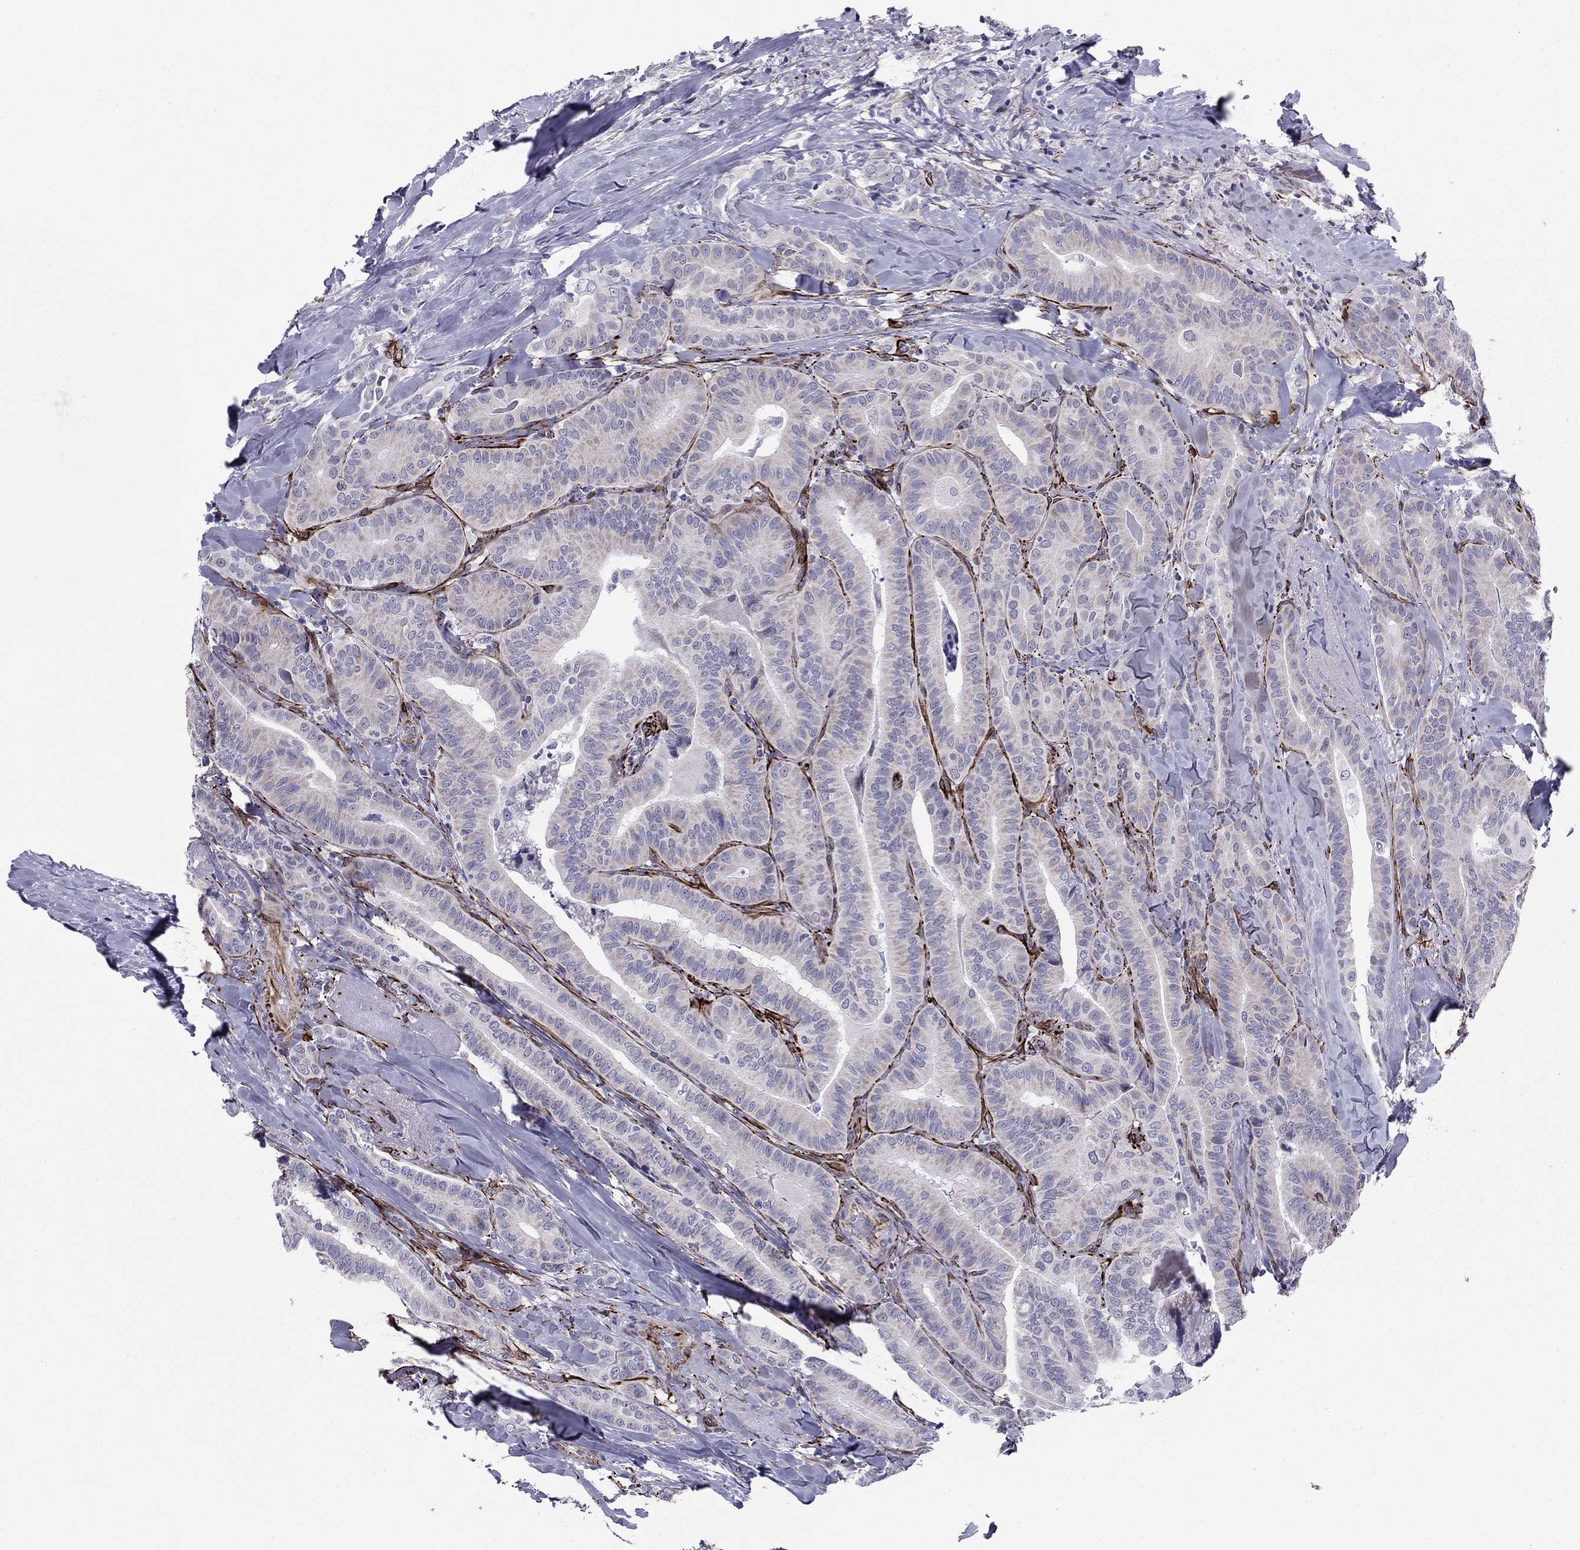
{"staining": {"intensity": "negative", "quantity": "none", "location": "none"}, "tissue": "thyroid cancer", "cell_type": "Tumor cells", "image_type": "cancer", "snomed": [{"axis": "morphology", "description": "Papillary adenocarcinoma, NOS"}, {"axis": "topography", "description": "Thyroid gland"}], "caption": "DAB (3,3'-diaminobenzidine) immunohistochemical staining of thyroid papillary adenocarcinoma exhibits no significant staining in tumor cells. The staining is performed using DAB brown chromogen with nuclei counter-stained in using hematoxylin.", "gene": "ANKS4B", "patient": {"sex": "male", "age": 61}}